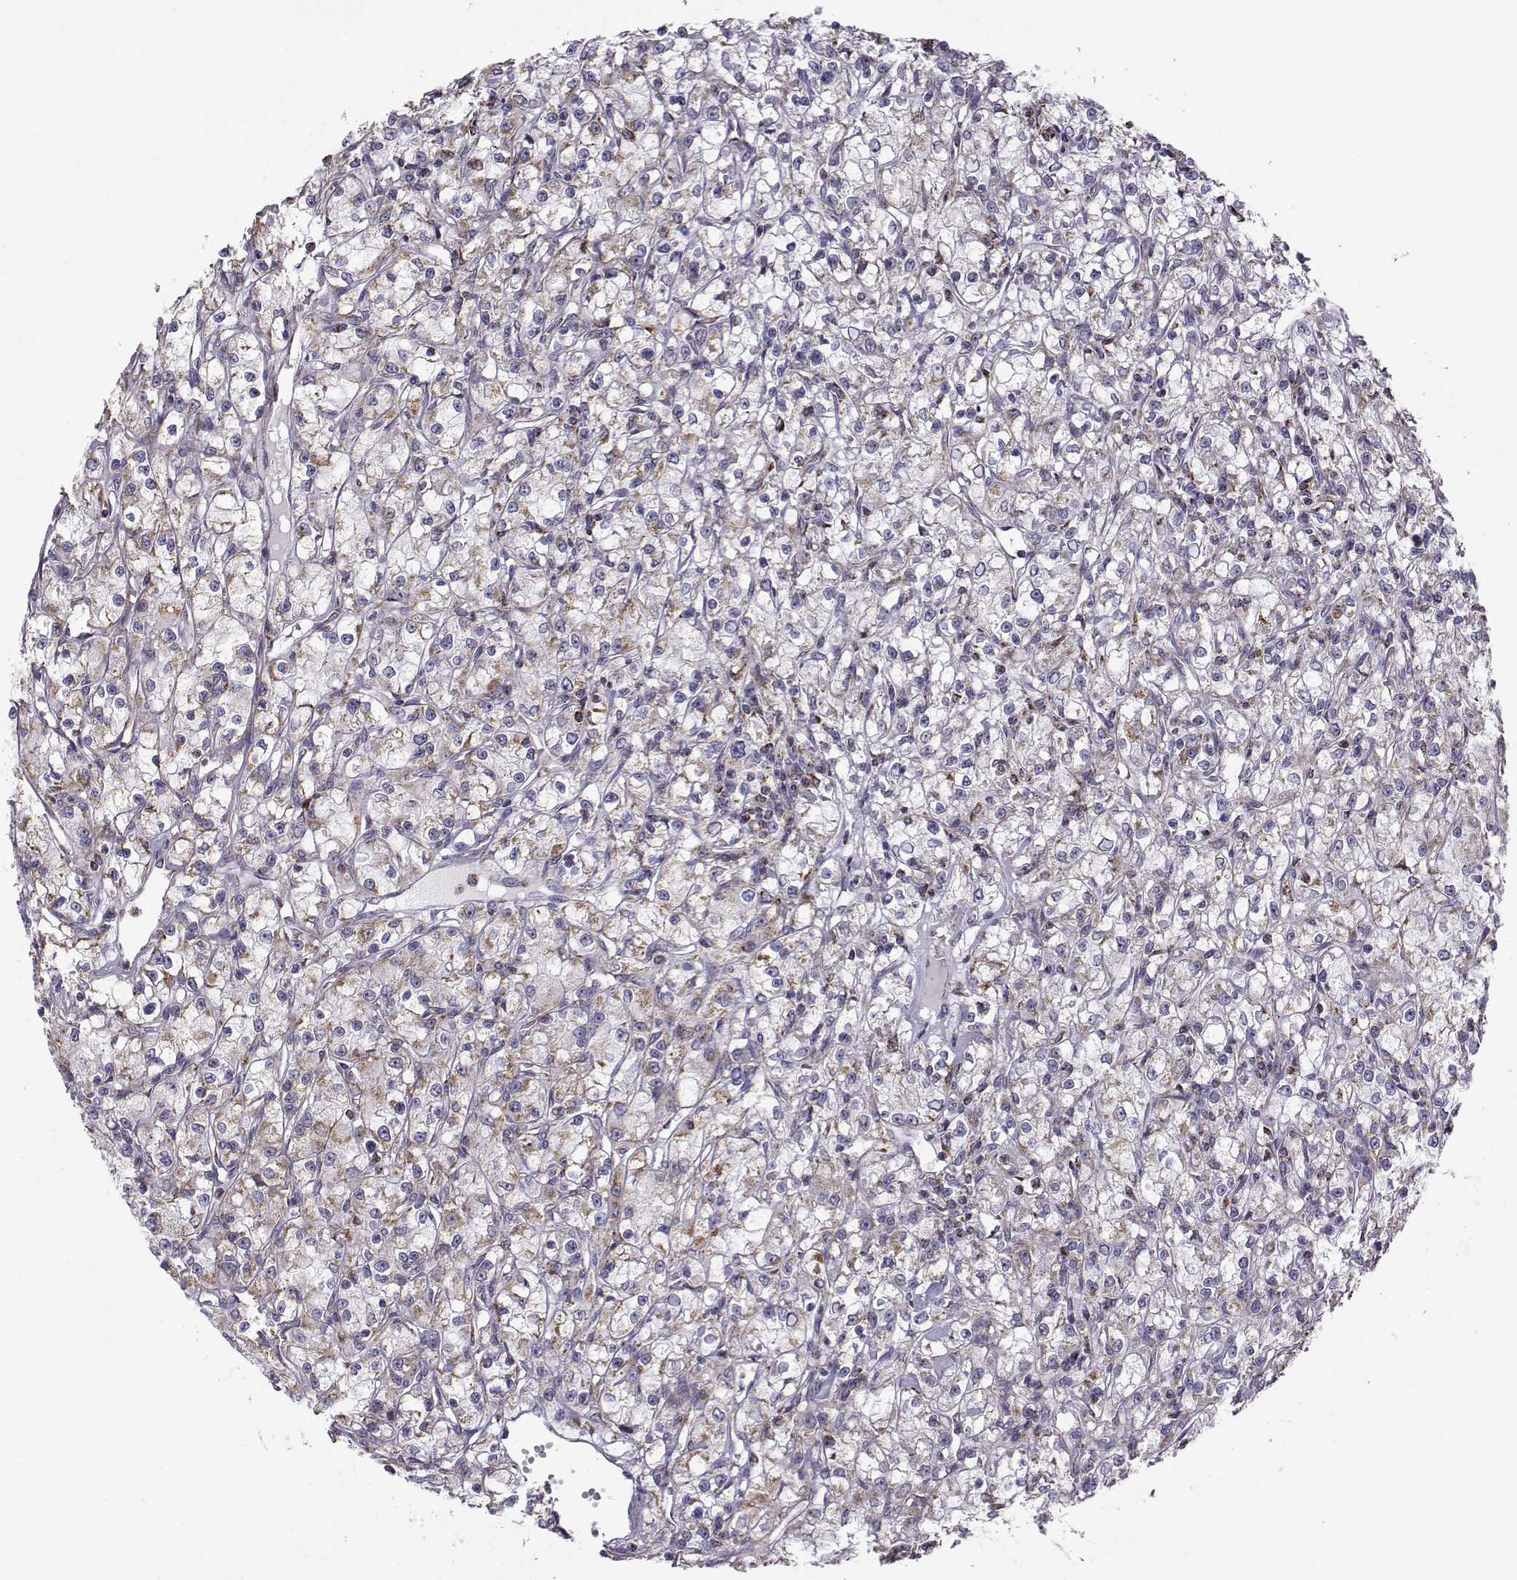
{"staining": {"intensity": "moderate", "quantity": "<25%", "location": "cytoplasmic/membranous"}, "tissue": "renal cancer", "cell_type": "Tumor cells", "image_type": "cancer", "snomed": [{"axis": "morphology", "description": "Adenocarcinoma, NOS"}, {"axis": "topography", "description": "Kidney"}], "caption": "A photomicrograph showing moderate cytoplasmic/membranous staining in approximately <25% of tumor cells in renal cancer, as visualized by brown immunohistochemical staining.", "gene": "NECAB3", "patient": {"sex": "female", "age": 59}}